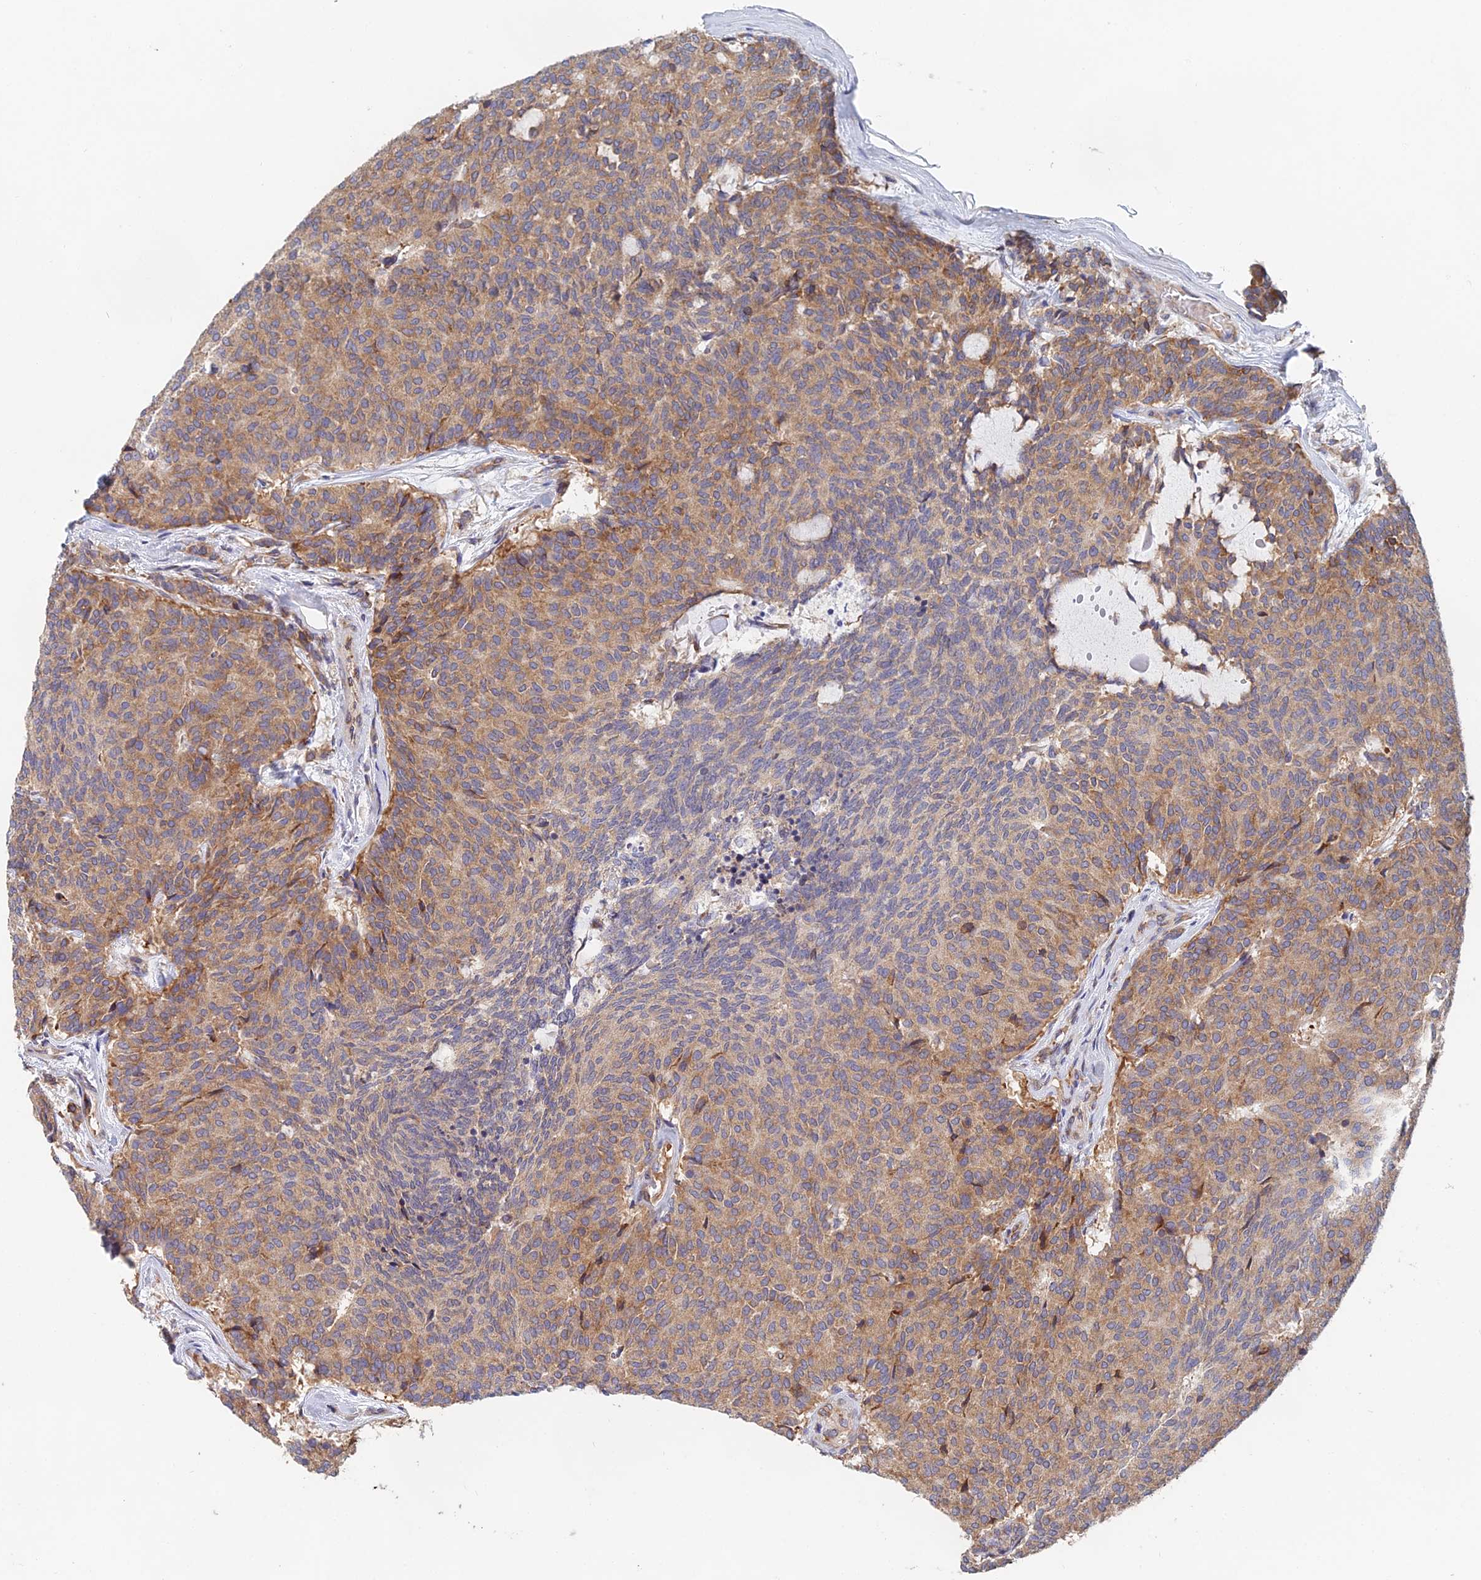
{"staining": {"intensity": "moderate", "quantity": ">75%", "location": "cytoplasmic/membranous"}, "tissue": "carcinoid", "cell_type": "Tumor cells", "image_type": "cancer", "snomed": [{"axis": "morphology", "description": "Carcinoid, malignant, NOS"}, {"axis": "topography", "description": "Pancreas"}], "caption": "Approximately >75% of tumor cells in human malignant carcinoid show moderate cytoplasmic/membranous protein positivity as visualized by brown immunohistochemical staining.", "gene": "ELOF1", "patient": {"sex": "female", "age": 54}}